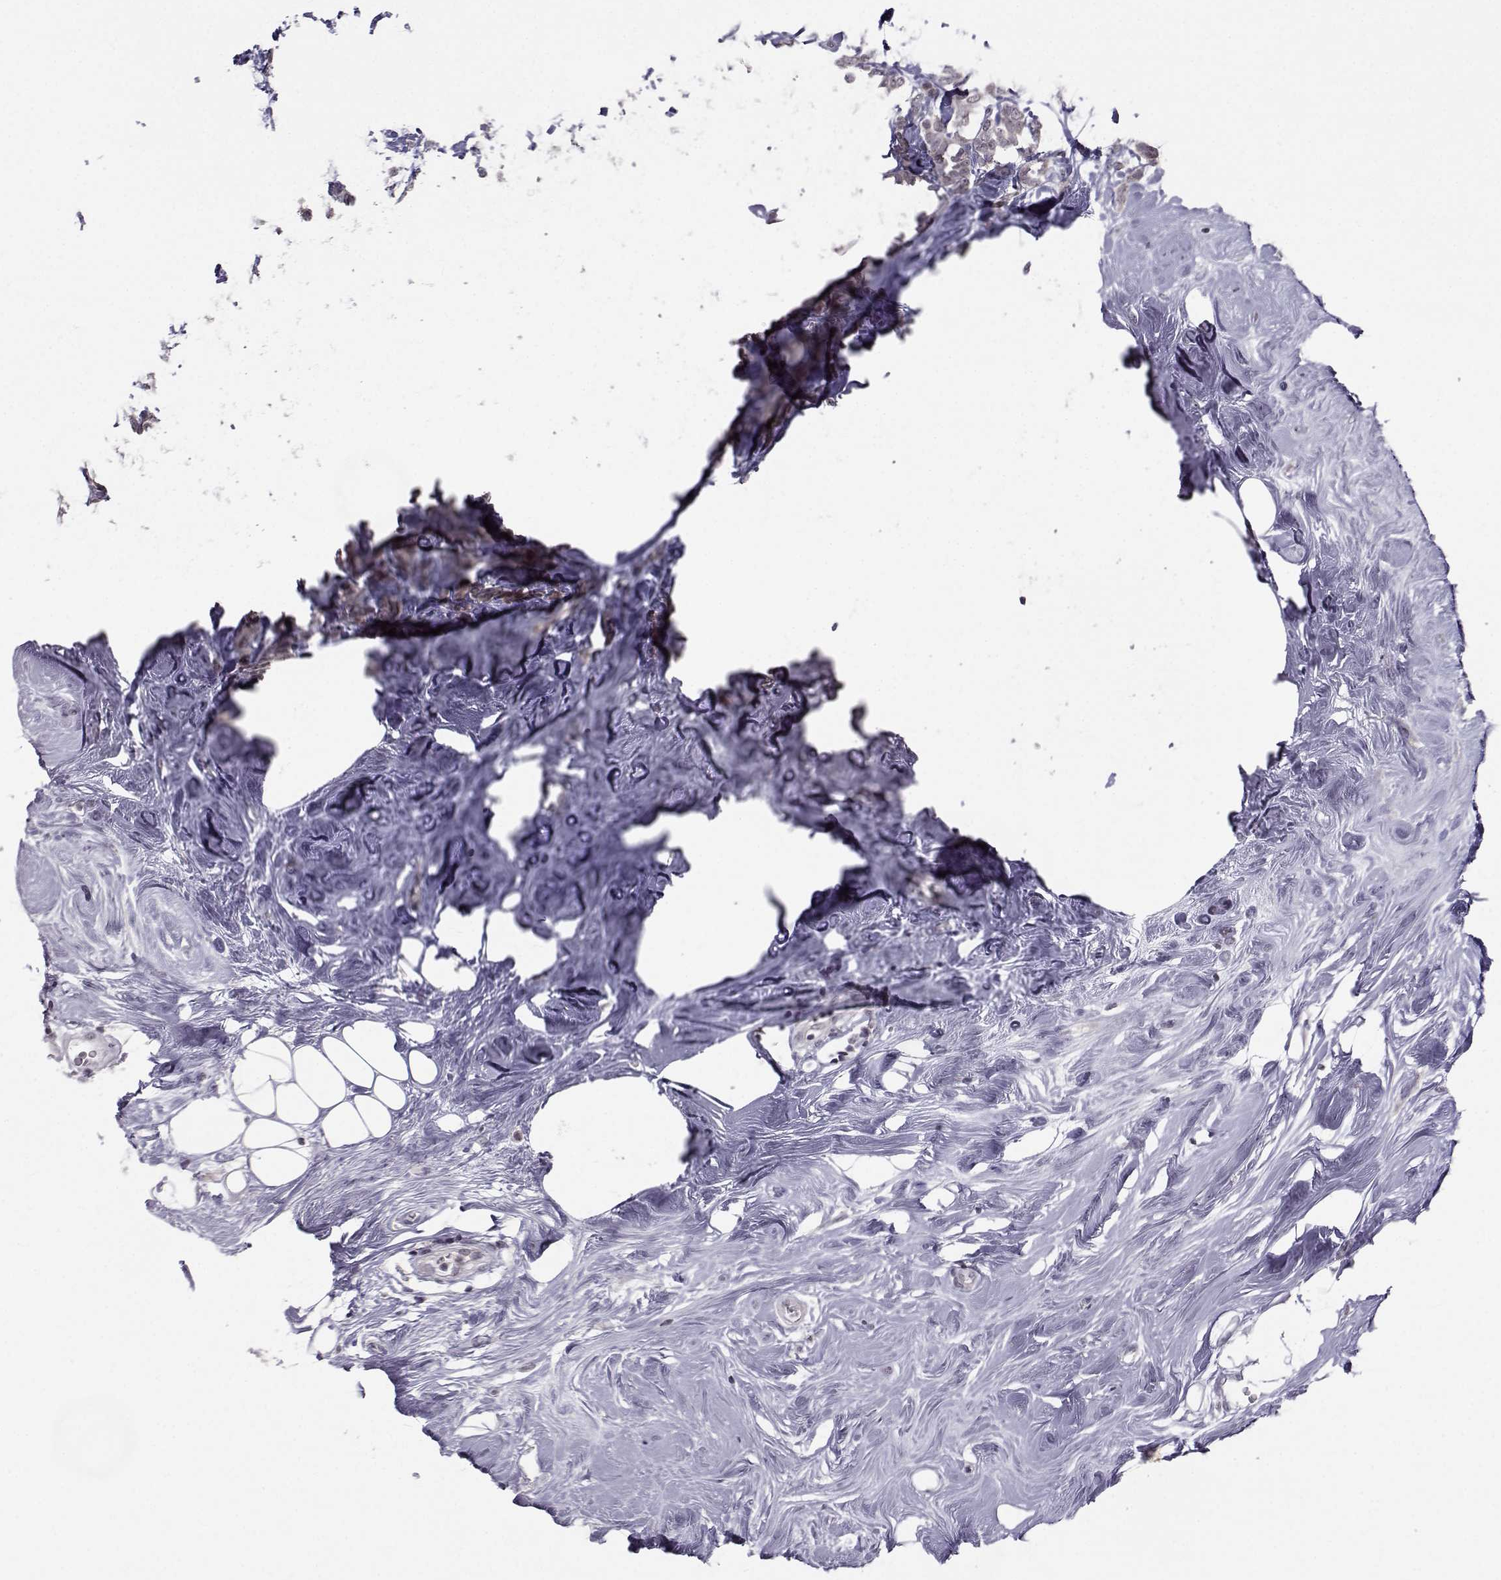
{"staining": {"intensity": "weak", "quantity": "25%-75%", "location": "cytoplasmic/membranous"}, "tissue": "breast cancer", "cell_type": "Tumor cells", "image_type": "cancer", "snomed": [{"axis": "morphology", "description": "Lobular carcinoma"}, {"axis": "topography", "description": "Breast"}], "caption": "DAB immunohistochemical staining of lobular carcinoma (breast) reveals weak cytoplasmic/membranous protein positivity in approximately 25%-75% of tumor cells.", "gene": "MARCHF4", "patient": {"sex": "female", "age": 49}}